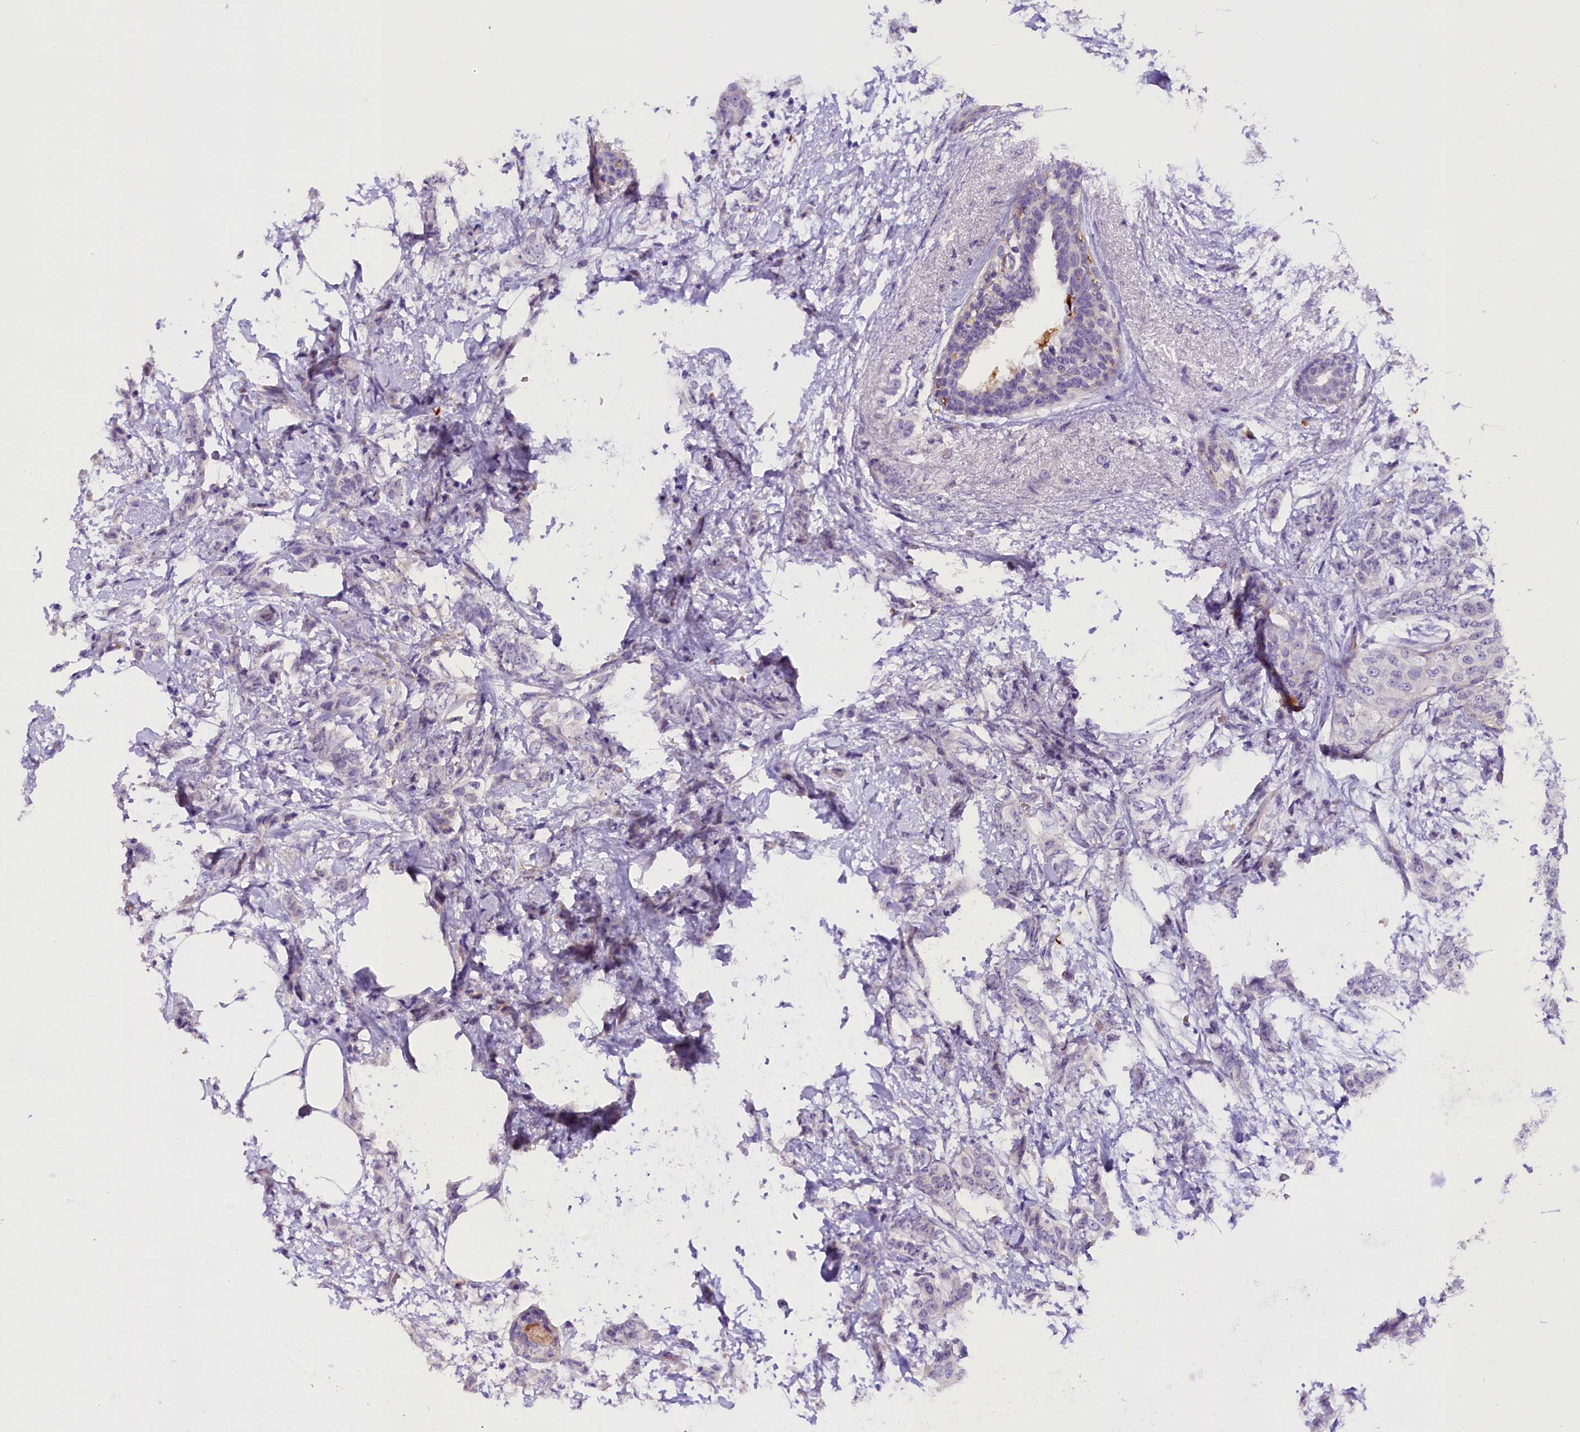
{"staining": {"intensity": "negative", "quantity": "none", "location": "none"}, "tissue": "breast cancer", "cell_type": "Tumor cells", "image_type": "cancer", "snomed": [{"axis": "morphology", "description": "Duct carcinoma"}, {"axis": "topography", "description": "Breast"}], "caption": "A histopathology image of human infiltrating ductal carcinoma (breast) is negative for staining in tumor cells.", "gene": "MEX3B", "patient": {"sex": "female", "age": 72}}